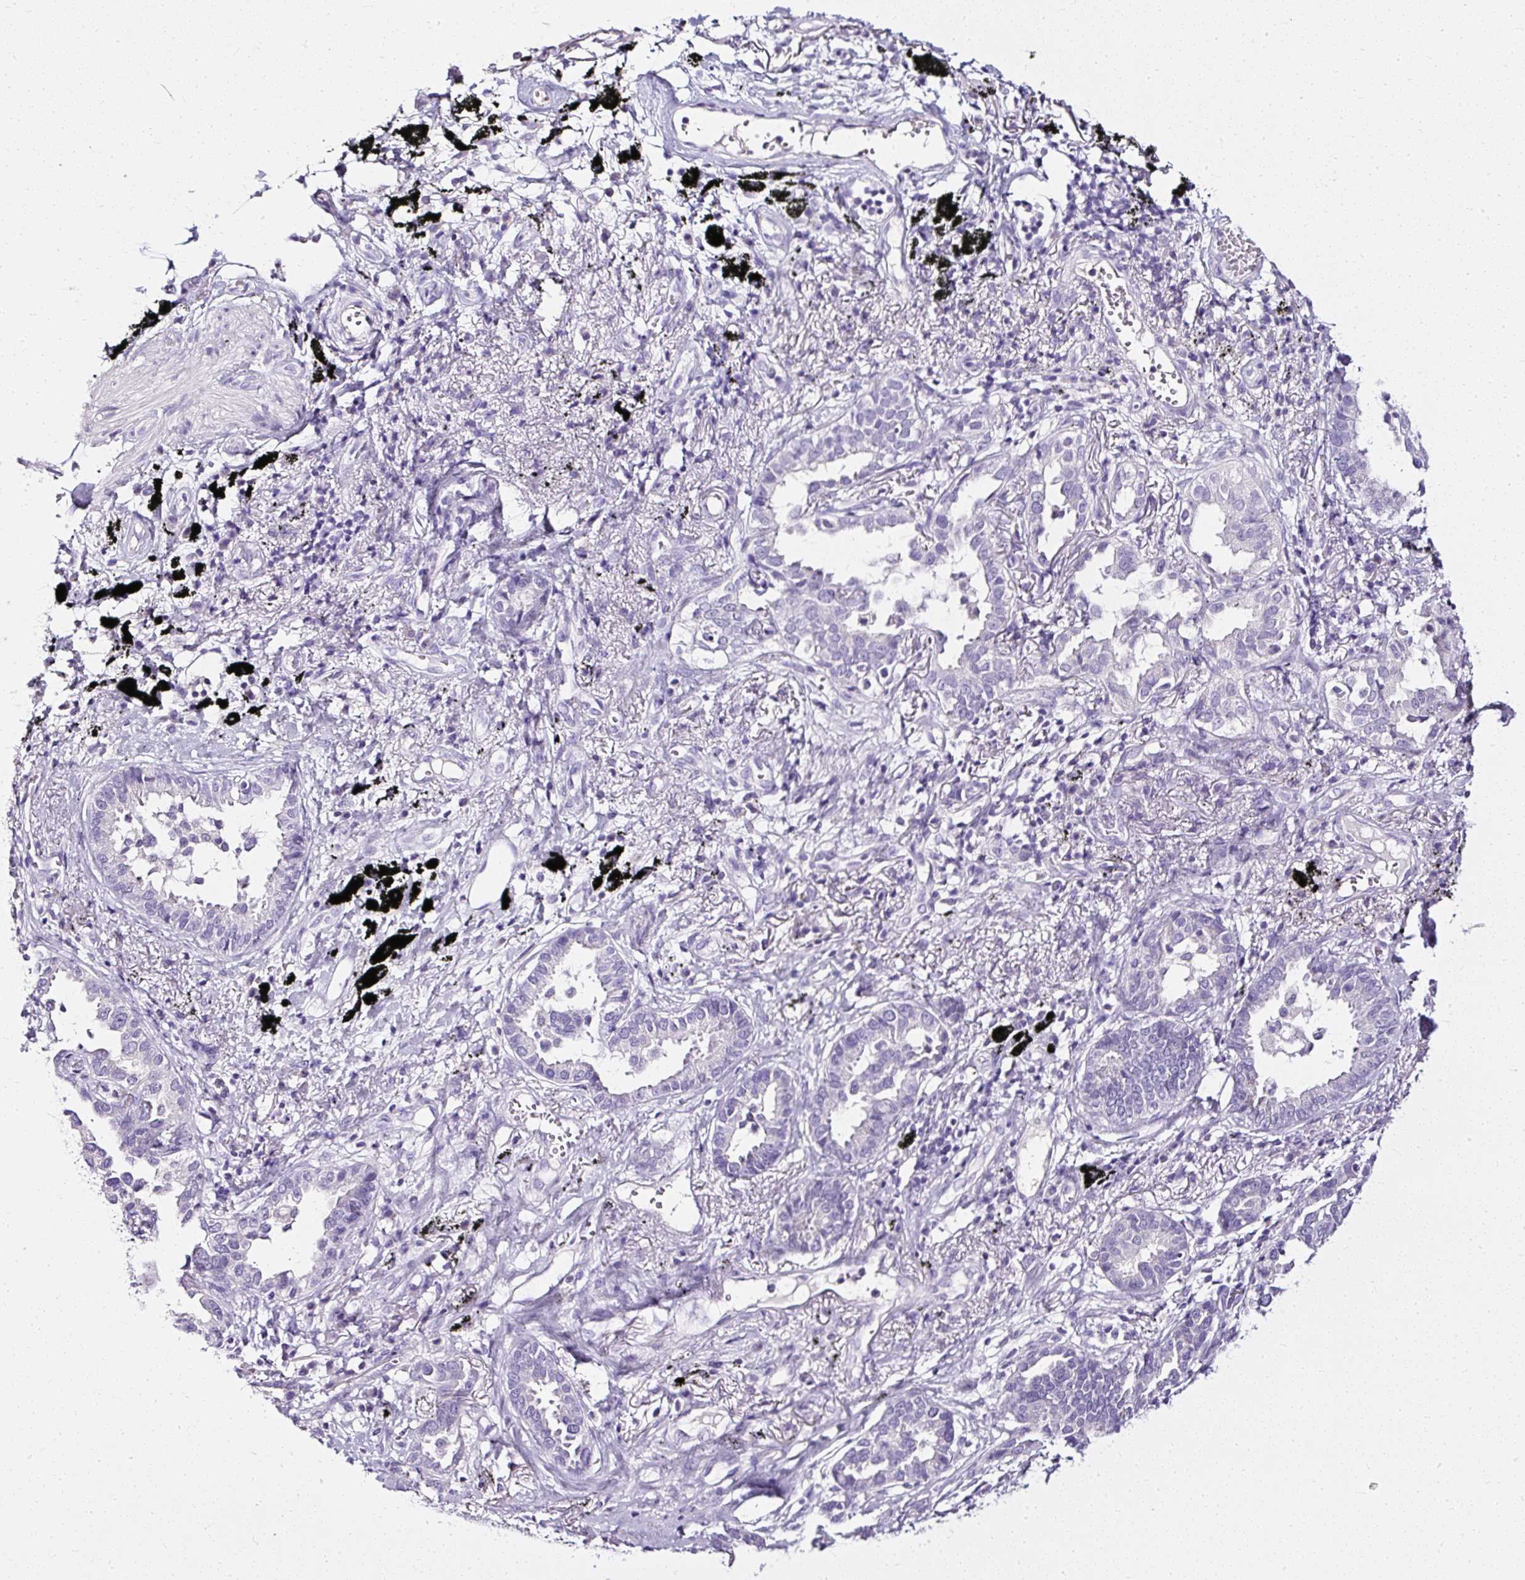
{"staining": {"intensity": "negative", "quantity": "none", "location": "none"}, "tissue": "lung cancer", "cell_type": "Tumor cells", "image_type": "cancer", "snomed": [{"axis": "morphology", "description": "Adenocarcinoma, NOS"}, {"axis": "topography", "description": "Lung"}], "caption": "Micrograph shows no protein staining in tumor cells of lung cancer (adenocarcinoma) tissue.", "gene": "ATP2A1", "patient": {"sex": "male", "age": 67}}